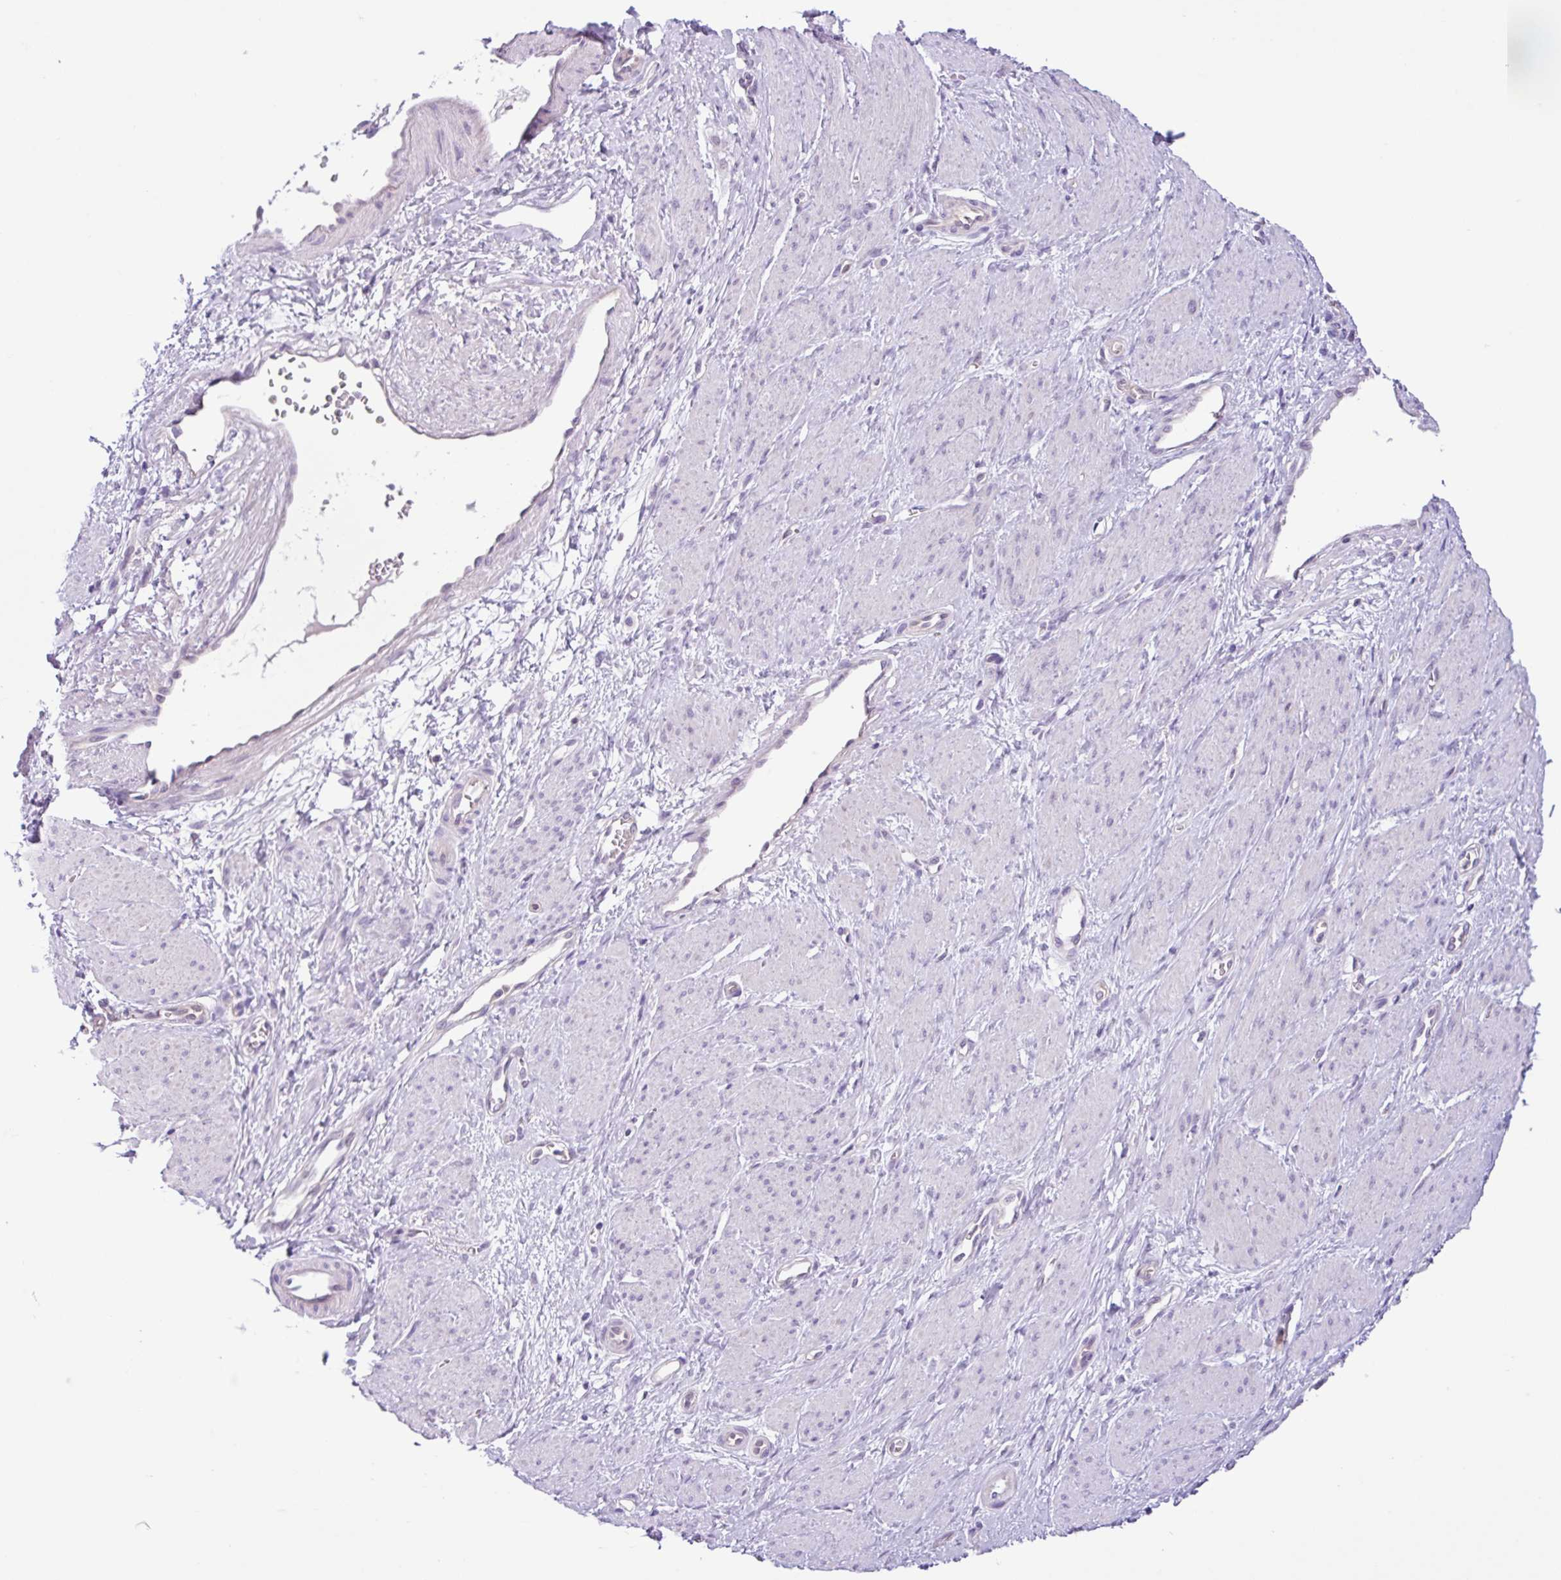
{"staining": {"intensity": "negative", "quantity": "none", "location": "none"}, "tissue": "smooth muscle", "cell_type": "Smooth muscle cells", "image_type": "normal", "snomed": [{"axis": "morphology", "description": "Normal tissue, NOS"}, {"axis": "topography", "description": "Smooth muscle"}, {"axis": "topography", "description": "Uterus"}], "caption": "This is an IHC micrograph of unremarkable smooth muscle. There is no expression in smooth muscle cells.", "gene": "TONSL", "patient": {"sex": "female", "age": 39}}